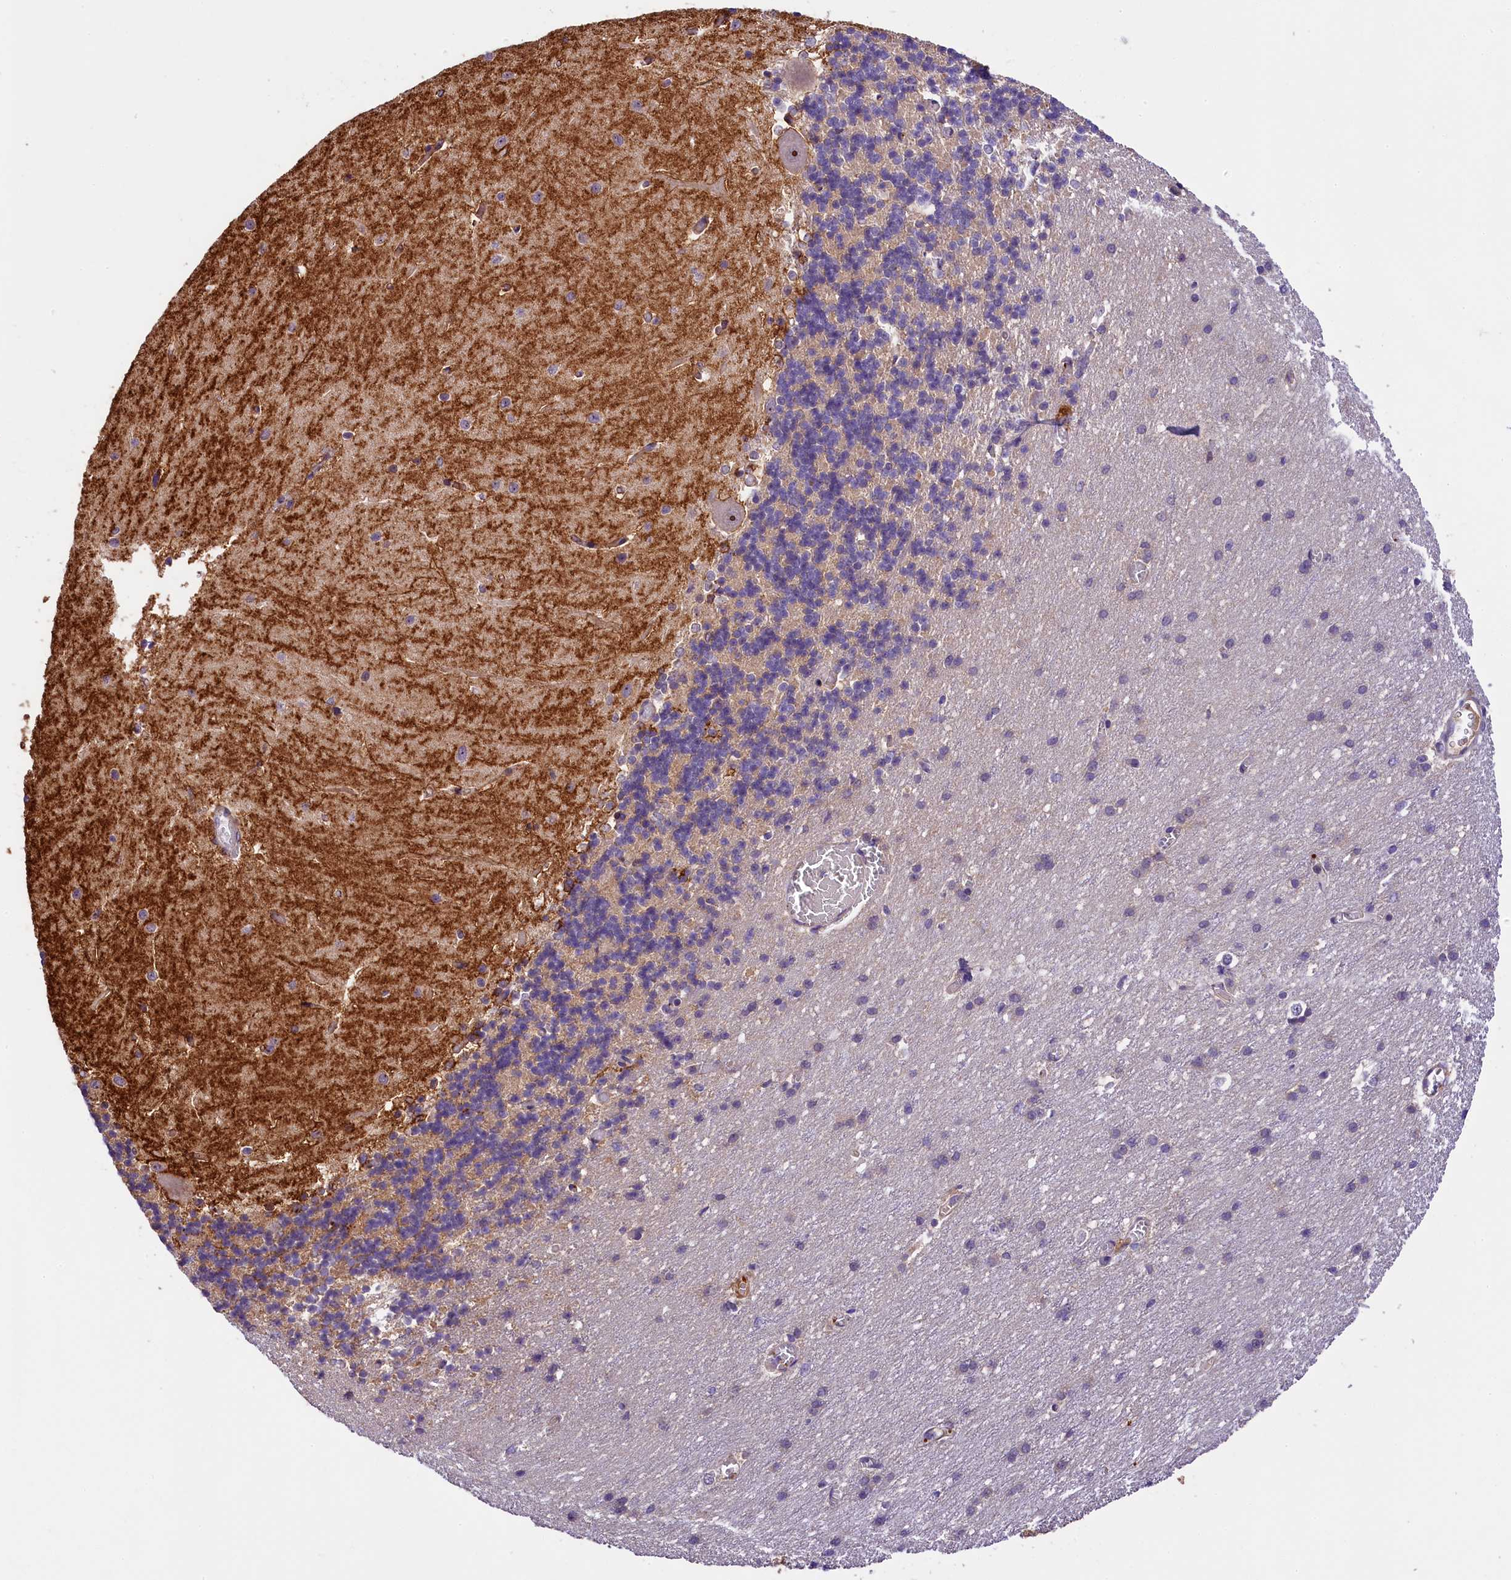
{"staining": {"intensity": "negative", "quantity": "none", "location": "none"}, "tissue": "cerebellum", "cell_type": "Cells in granular layer", "image_type": "normal", "snomed": [{"axis": "morphology", "description": "Normal tissue, NOS"}, {"axis": "topography", "description": "Cerebellum"}], "caption": "The photomicrograph shows no significant positivity in cells in granular layer of cerebellum.", "gene": "UBXN6", "patient": {"sex": "male", "age": 37}}